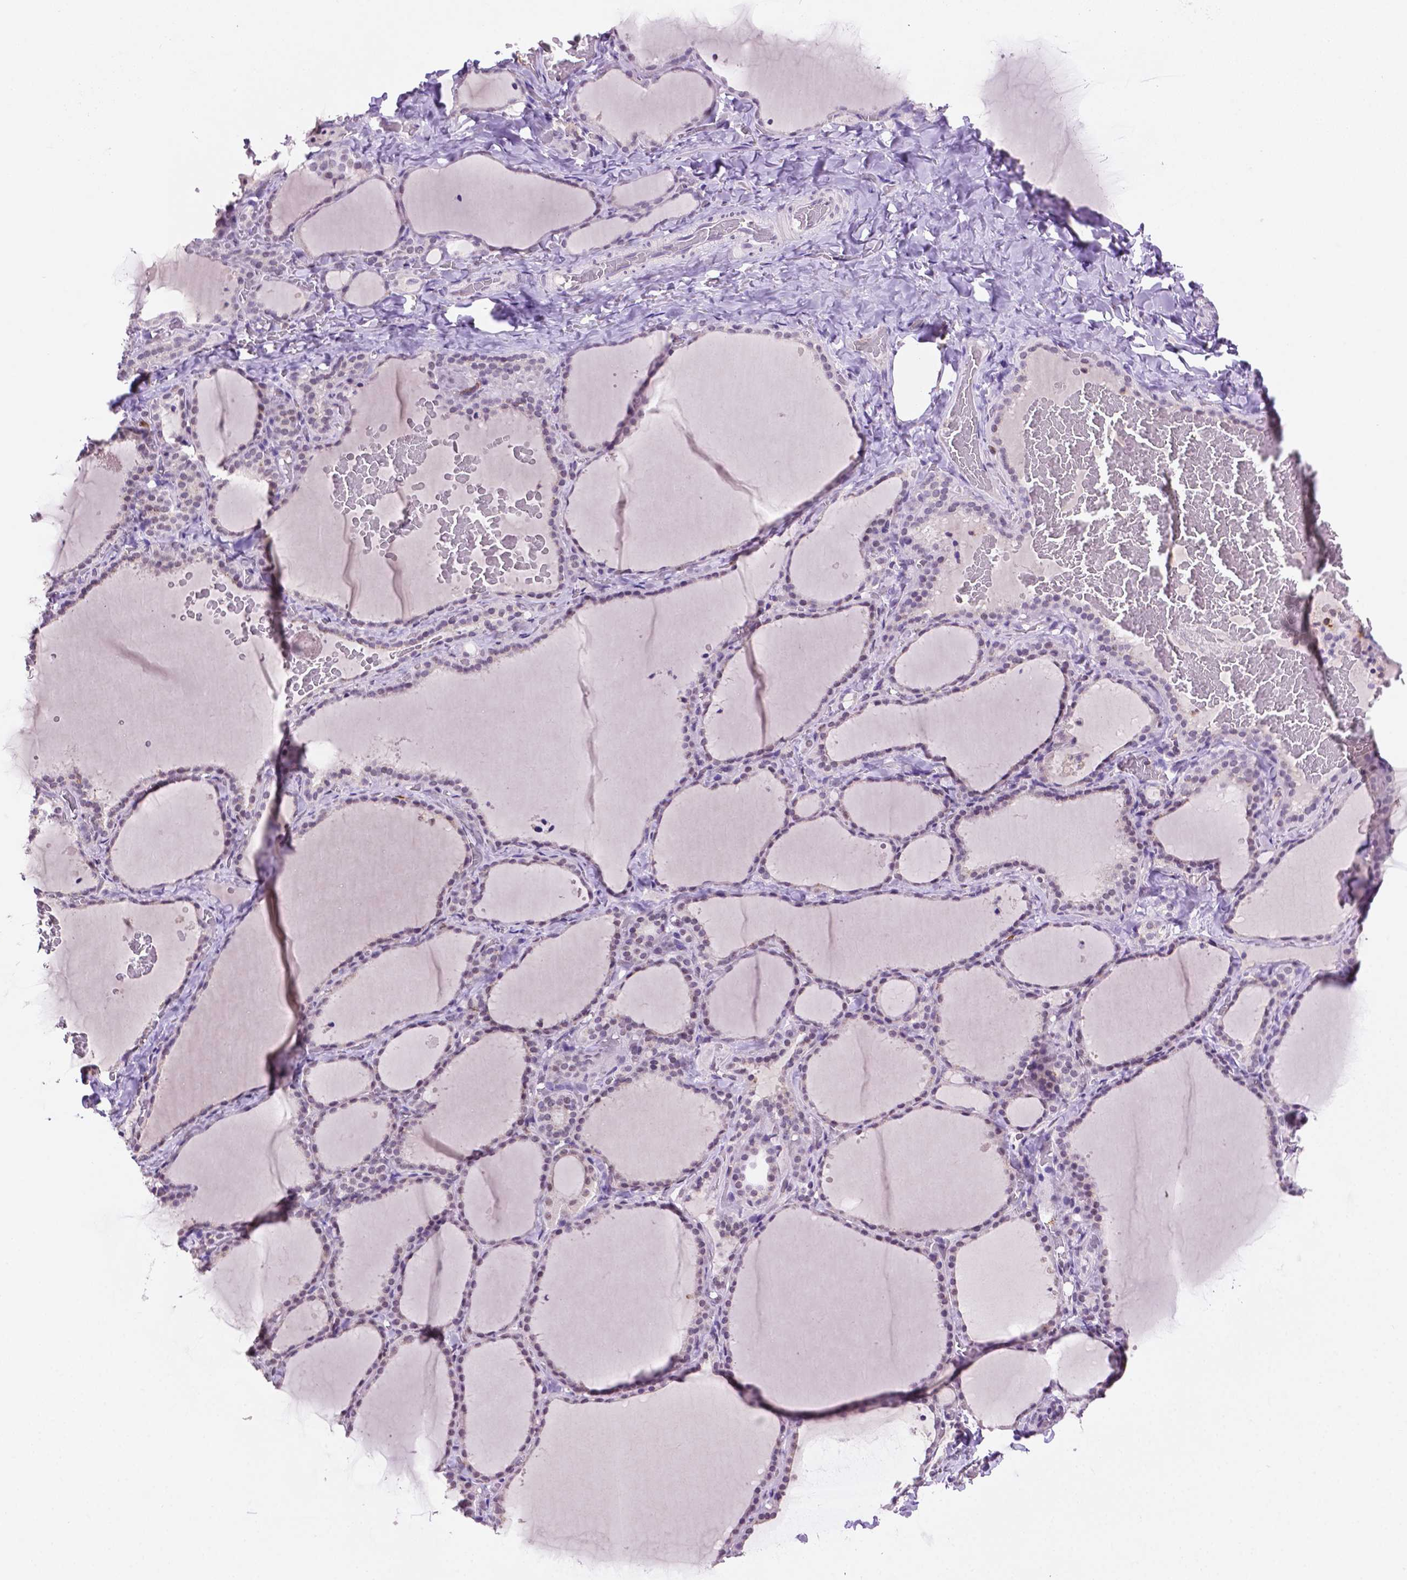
{"staining": {"intensity": "negative", "quantity": "none", "location": "none"}, "tissue": "thyroid gland", "cell_type": "Glandular cells", "image_type": "normal", "snomed": [{"axis": "morphology", "description": "Normal tissue, NOS"}, {"axis": "topography", "description": "Thyroid gland"}], "caption": "An immunohistochemistry micrograph of benign thyroid gland is shown. There is no staining in glandular cells of thyroid gland. (DAB immunohistochemistry visualized using brightfield microscopy, high magnification).", "gene": "PTPN6", "patient": {"sex": "female", "age": 22}}